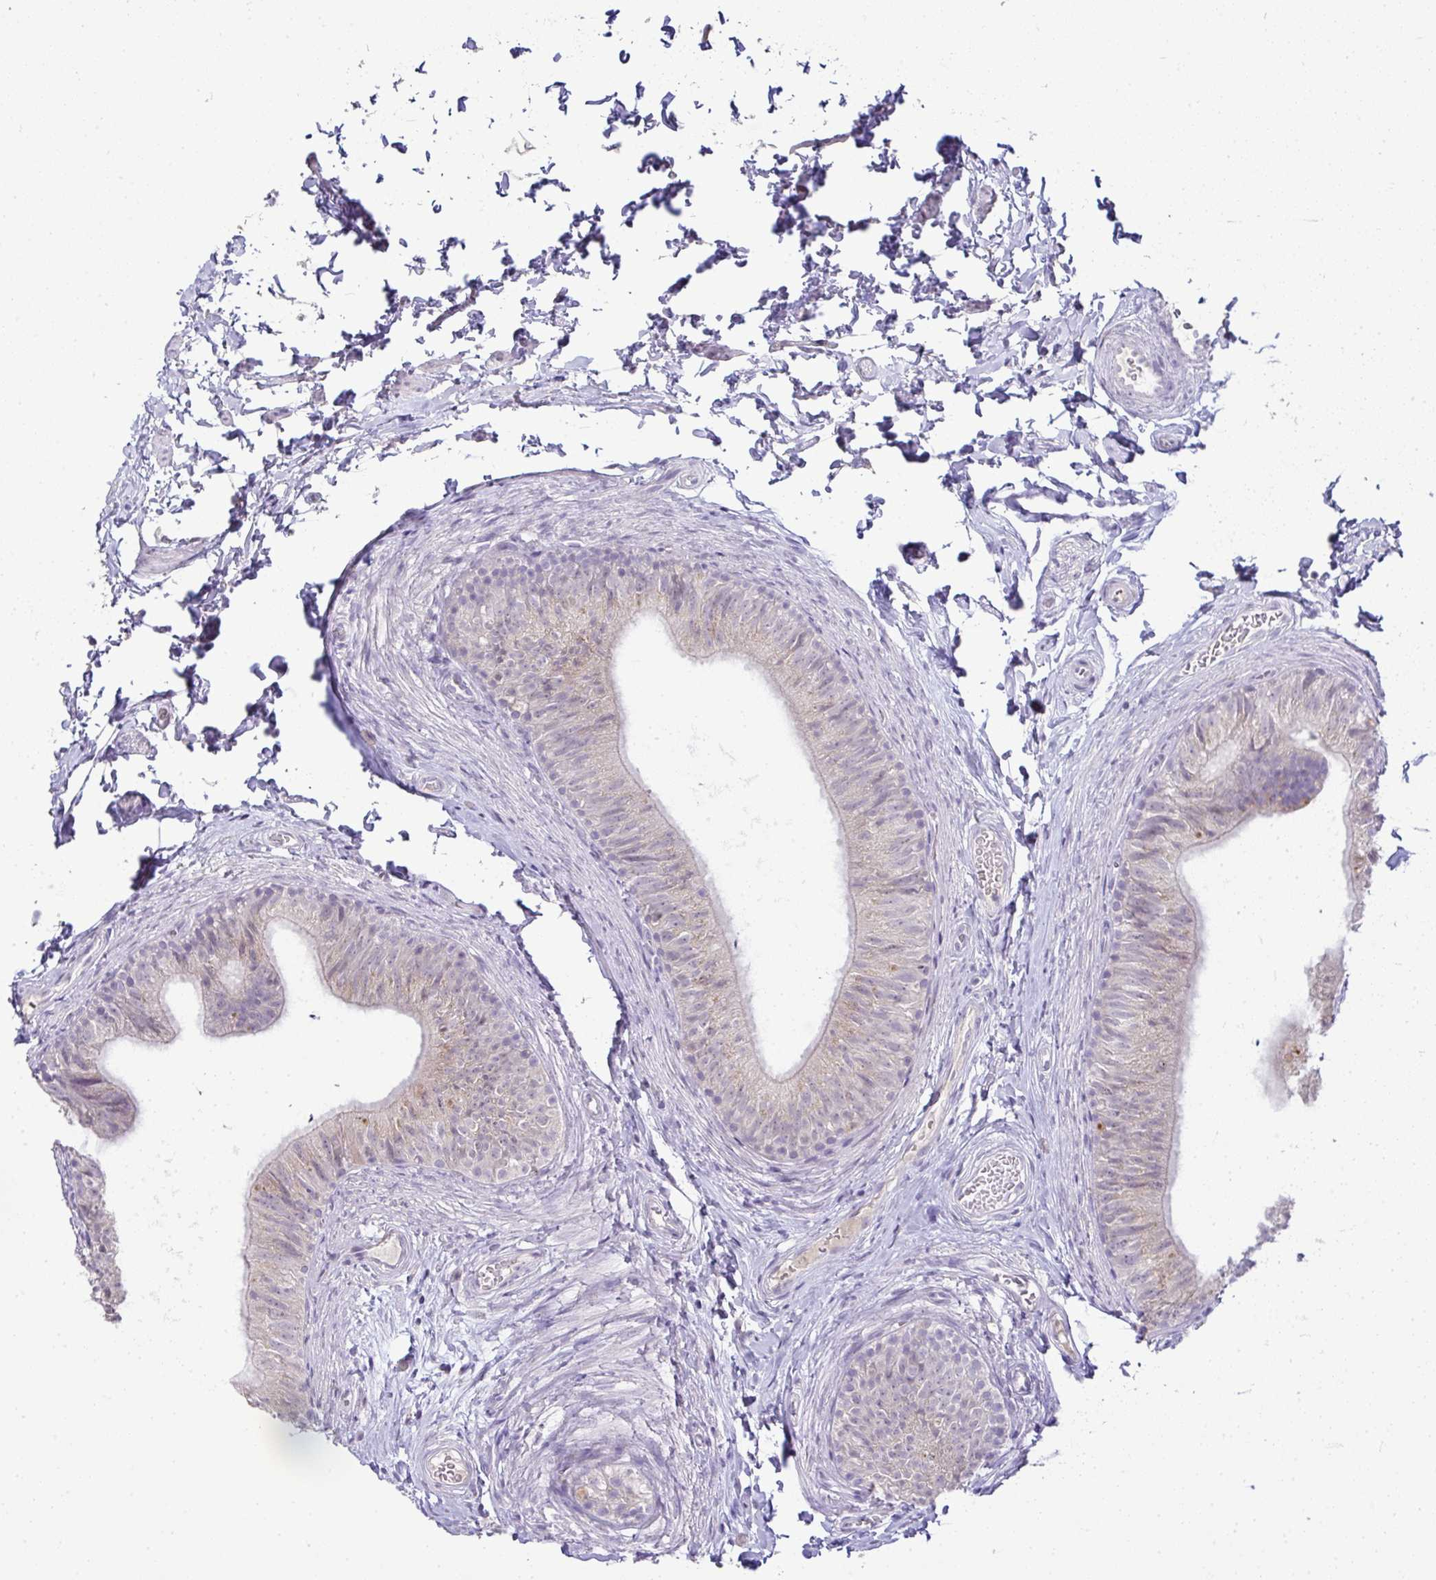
{"staining": {"intensity": "weak", "quantity": "<25%", "location": "cytoplasmic/membranous"}, "tissue": "epididymis", "cell_type": "Glandular cells", "image_type": "normal", "snomed": [{"axis": "morphology", "description": "Normal tissue, NOS"}, {"axis": "topography", "description": "Epididymis, spermatic cord, NOS"}, {"axis": "topography", "description": "Epididymis"}, {"axis": "topography", "description": "Peripheral nerve tissue"}], "caption": "Photomicrograph shows no protein expression in glandular cells of unremarkable epididymis.", "gene": "CMPK1", "patient": {"sex": "male", "age": 29}}